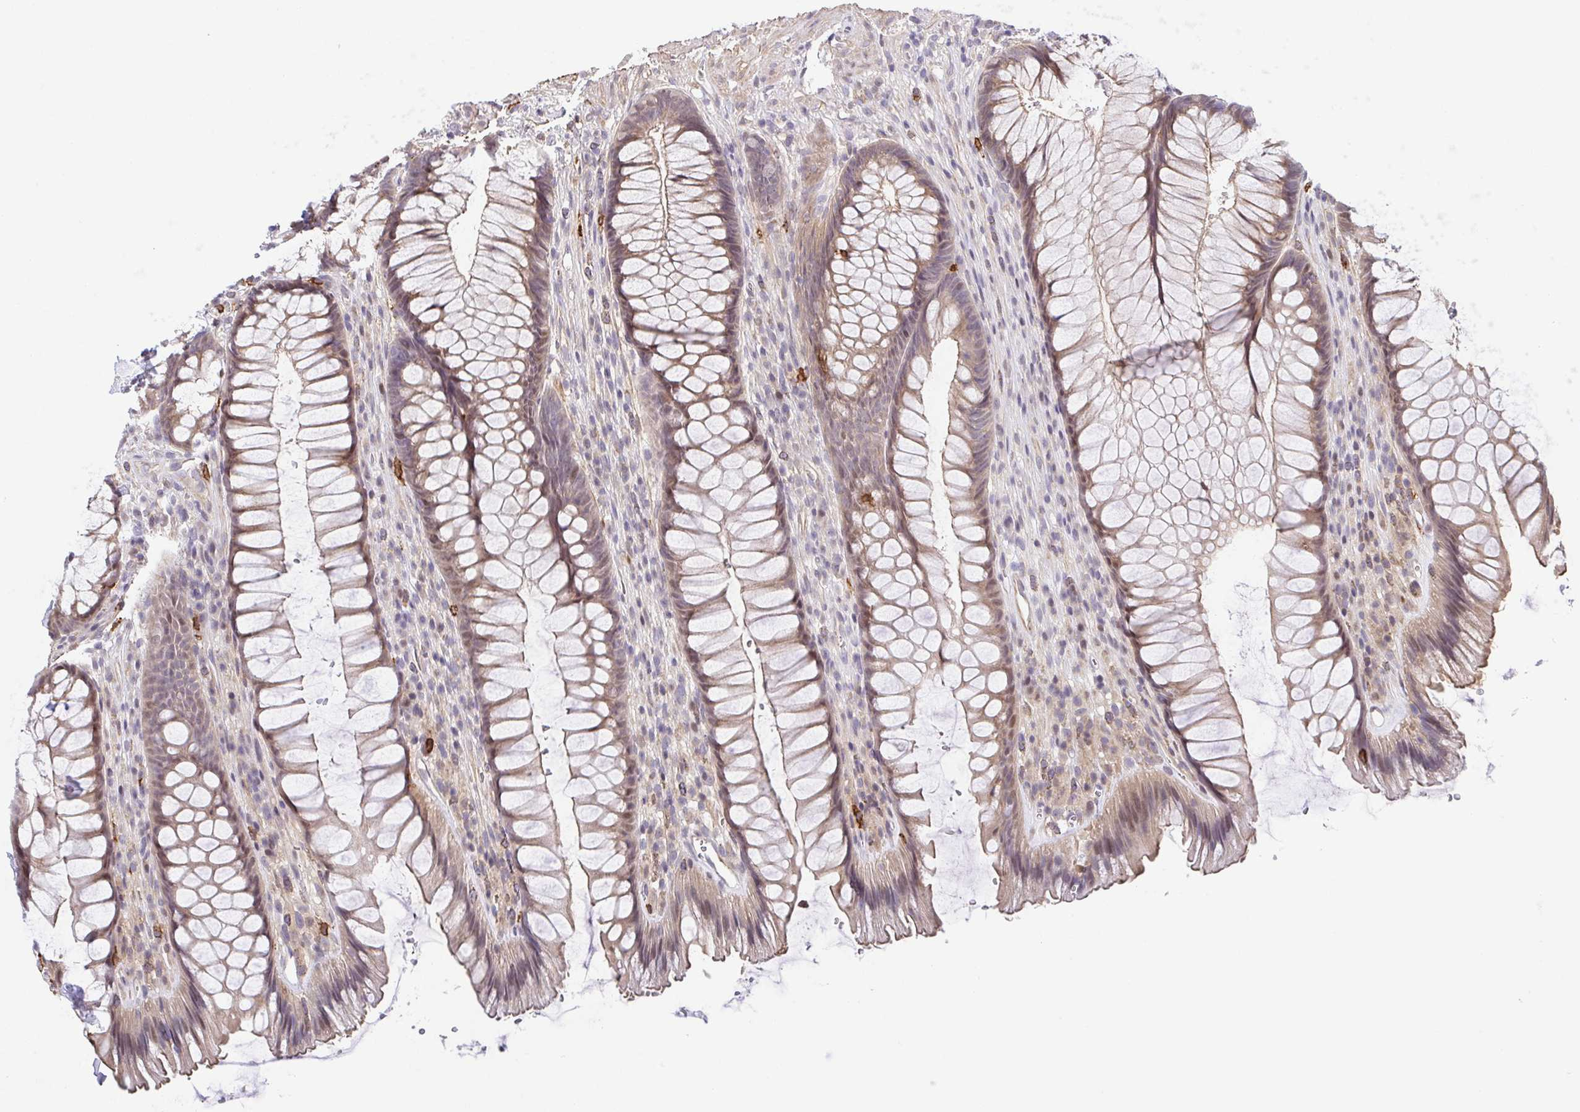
{"staining": {"intensity": "weak", "quantity": ">75%", "location": "cytoplasmic/membranous,nuclear"}, "tissue": "rectum", "cell_type": "Glandular cells", "image_type": "normal", "snomed": [{"axis": "morphology", "description": "Normal tissue, NOS"}, {"axis": "topography", "description": "Rectum"}], "caption": "Glandular cells reveal weak cytoplasmic/membranous,nuclear positivity in approximately >75% of cells in normal rectum.", "gene": "PREPL", "patient": {"sex": "male", "age": 53}}